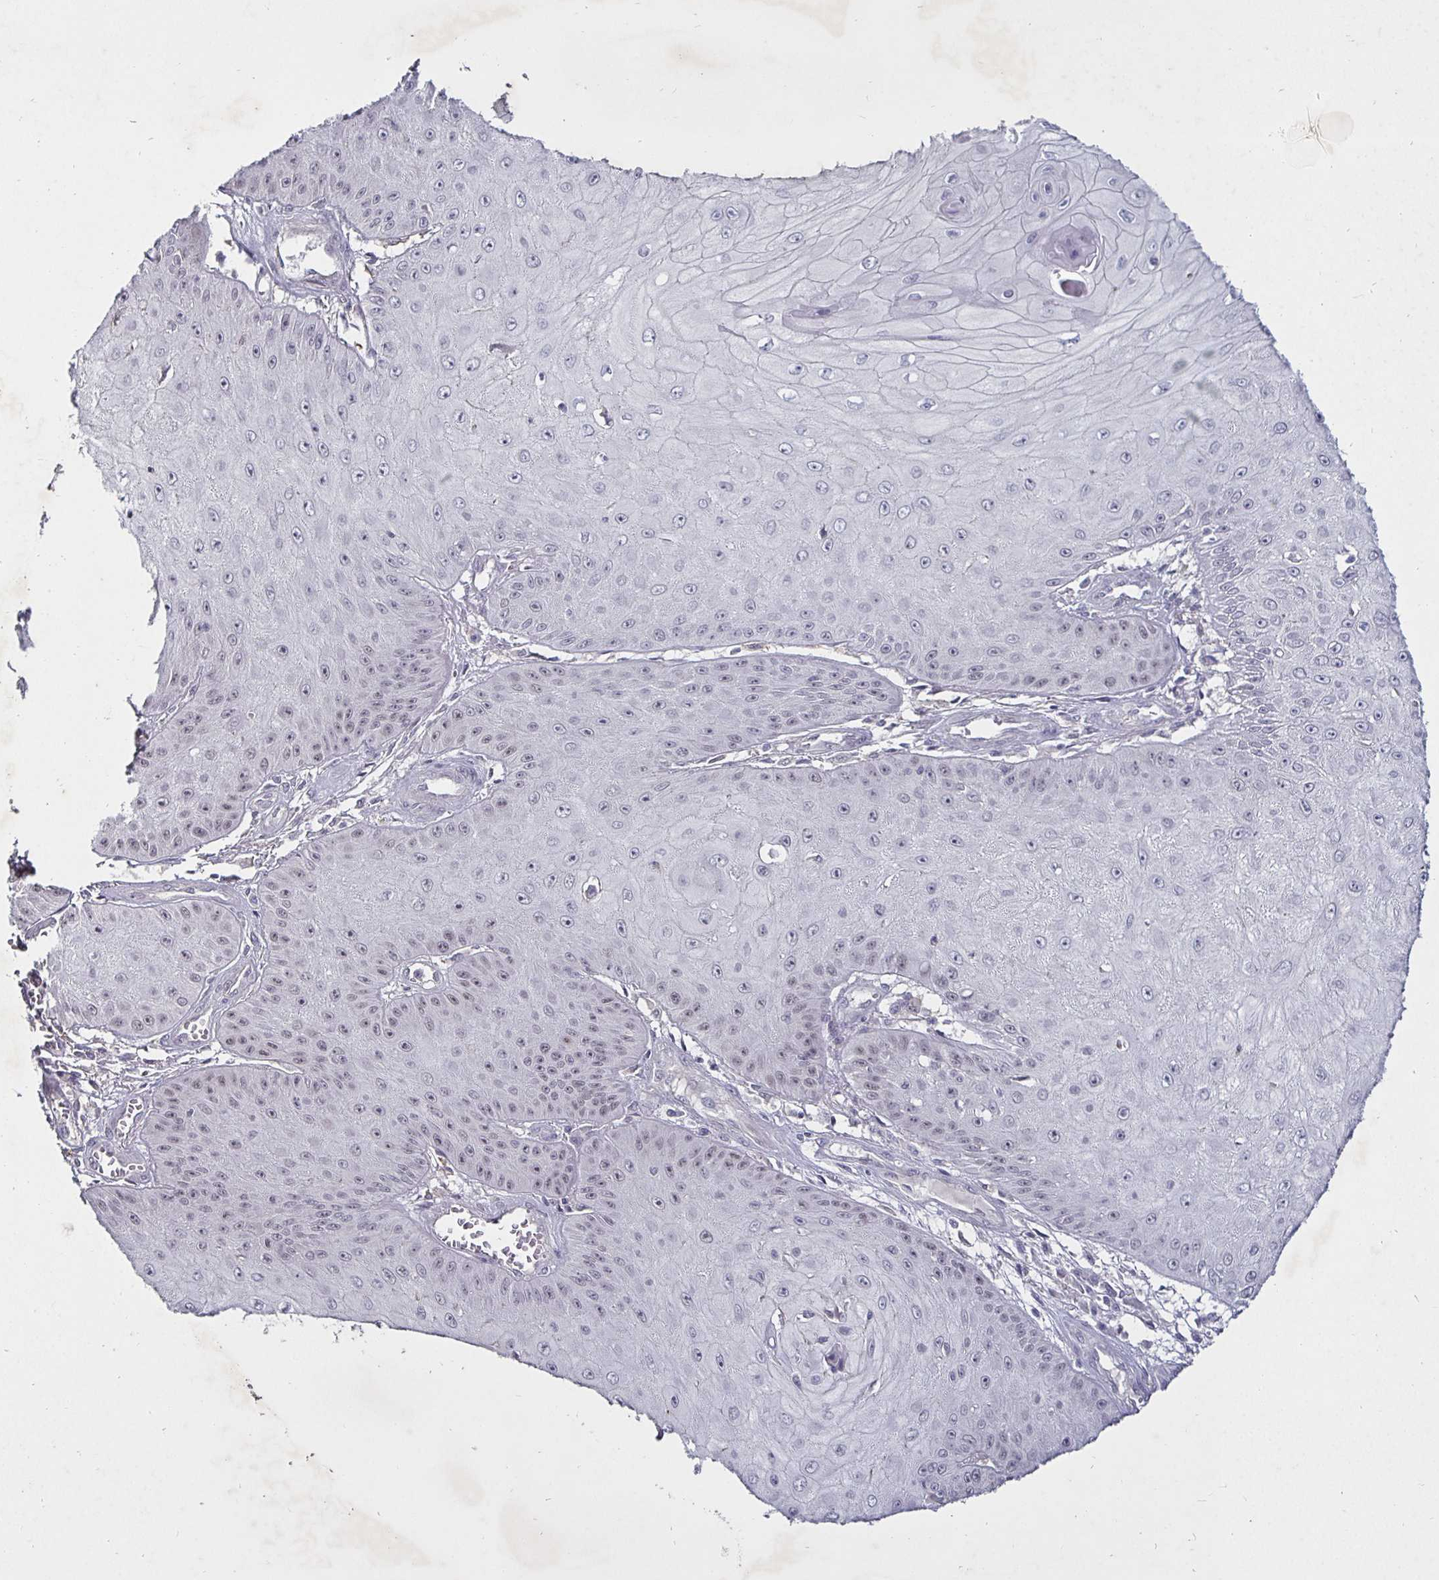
{"staining": {"intensity": "weak", "quantity": "<25%", "location": "nuclear"}, "tissue": "skin cancer", "cell_type": "Tumor cells", "image_type": "cancer", "snomed": [{"axis": "morphology", "description": "Squamous cell carcinoma, NOS"}, {"axis": "topography", "description": "Skin"}], "caption": "Tumor cells are negative for protein expression in human skin cancer. (Stains: DAB (3,3'-diaminobenzidine) immunohistochemistry with hematoxylin counter stain, Microscopy: brightfield microscopy at high magnification).", "gene": "MLH1", "patient": {"sex": "male", "age": 70}}